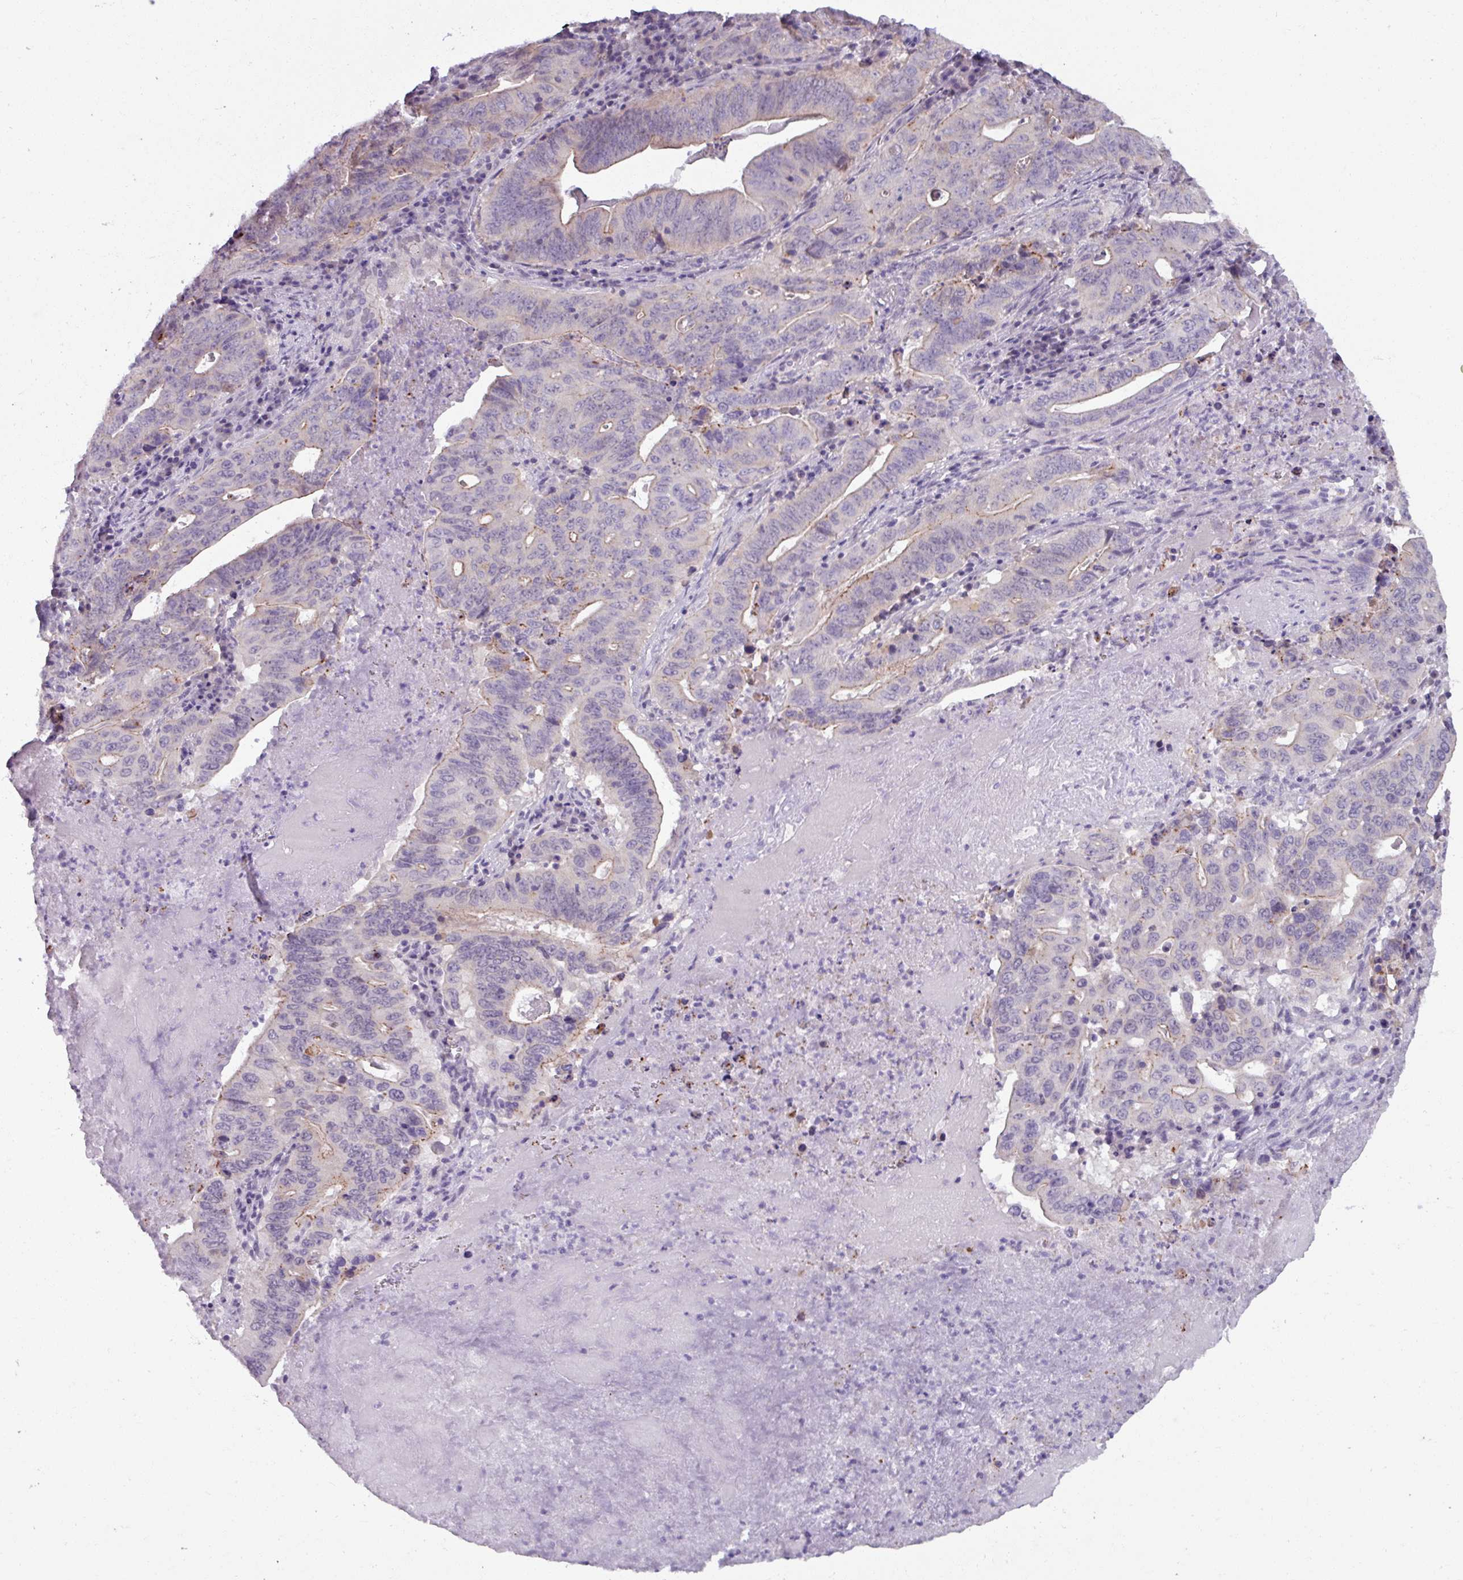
{"staining": {"intensity": "weak", "quantity": "25%-75%", "location": "cytoplasmic/membranous"}, "tissue": "lung cancer", "cell_type": "Tumor cells", "image_type": "cancer", "snomed": [{"axis": "morphology", "description": "Adenocarcinoma, NOS"}, {"axis": "topography", "description": "Lung"}], "caption": "Adenocarcinoma (lung) tissue exhibits weak cytoplasmic/membranous positivity in approximately 25%-75% of tumor cells", "gene": "PNMA6A", "patient": {"sex": "female", "age": 60}}